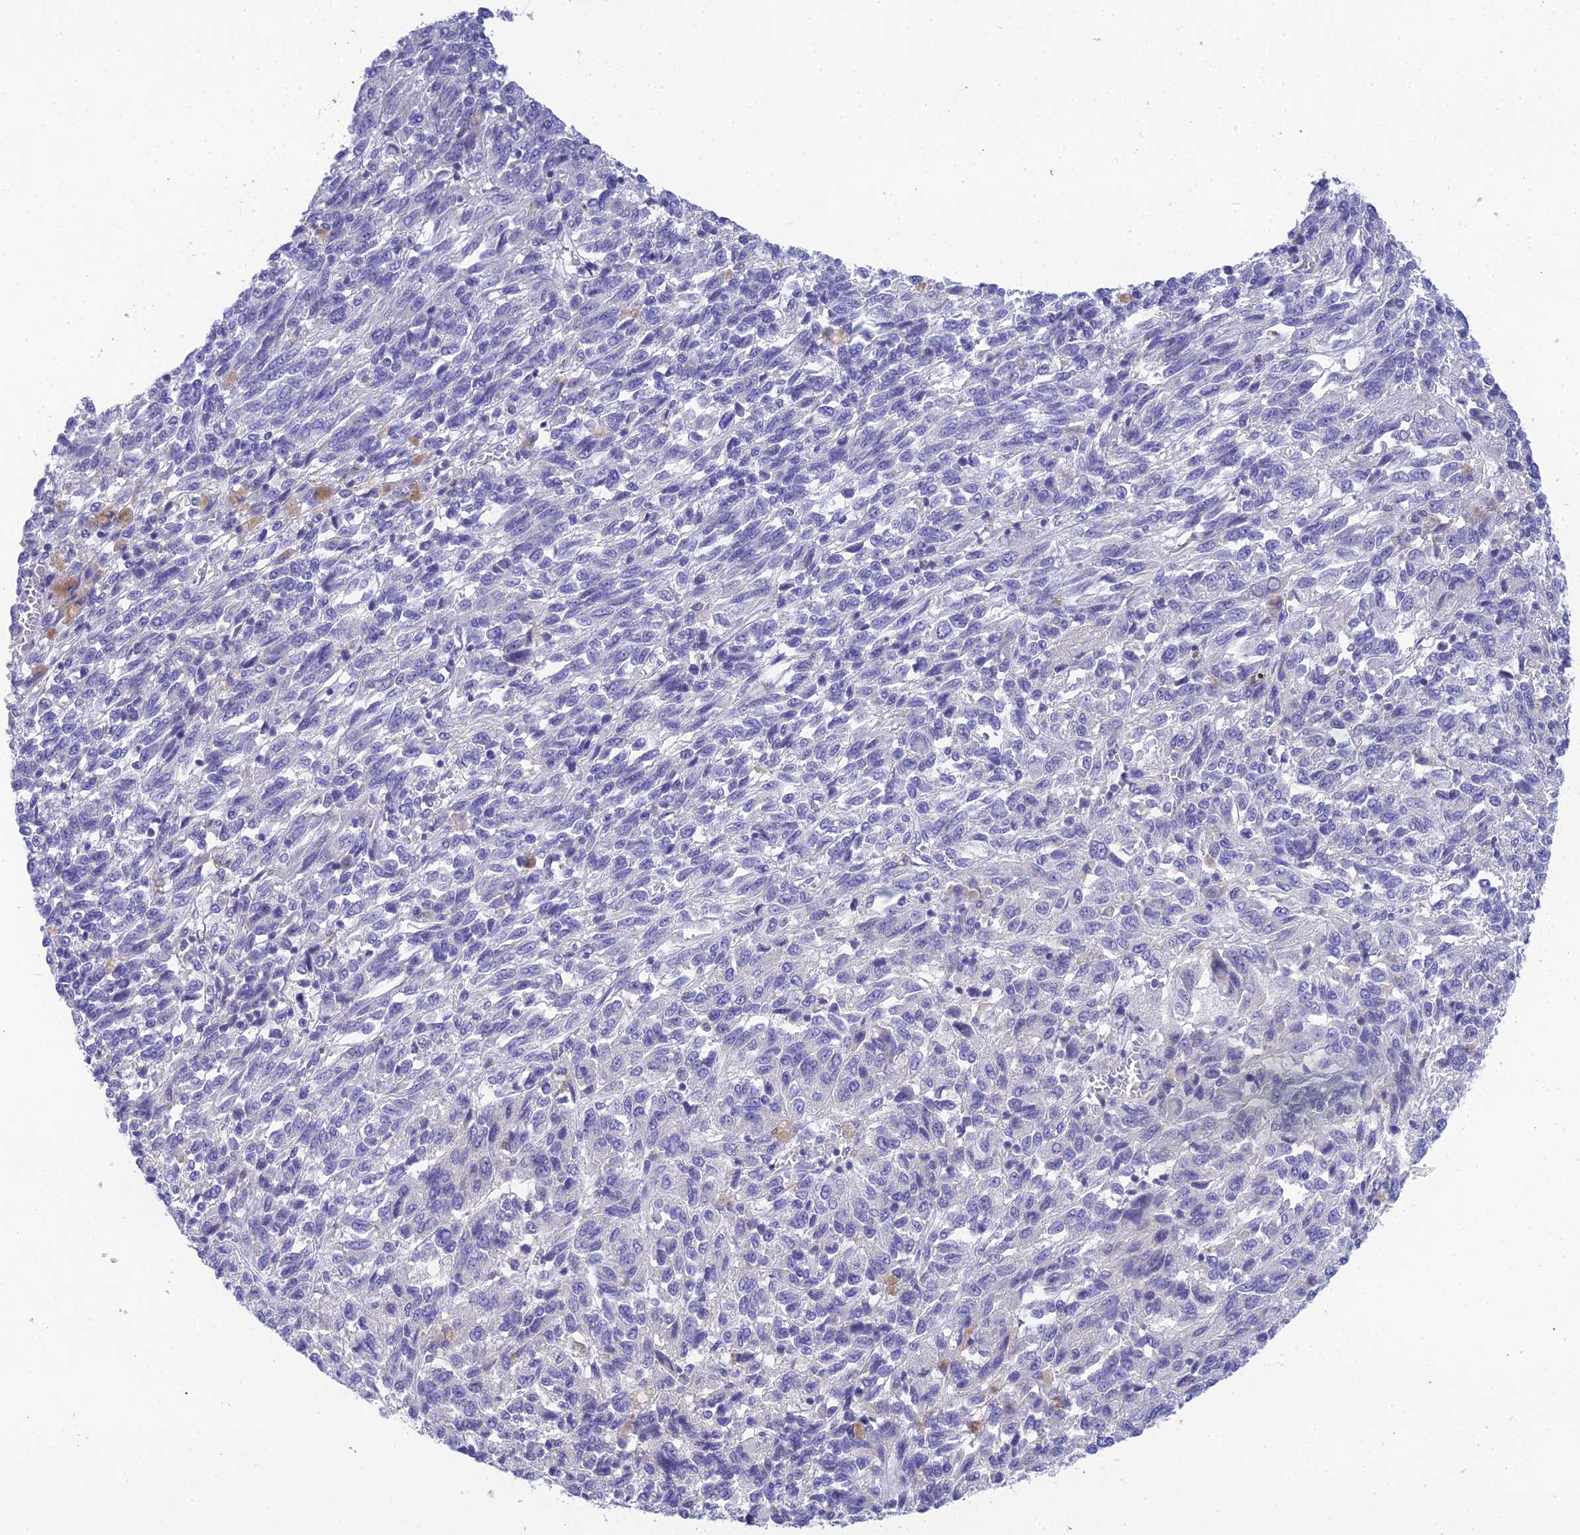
{"staining": {"intensity": "negative", "quantity": "none", "location": "none"}, "tissue": "melanoma", "cell_type": "Tumor cells", "image_type": "cancer", "snomed": [{"axis": "morphology", "description": "Malignant melanoma, Metastatic site"}, {"axis": "topography", "description": "Lung"}], "caption": "Protein analysis of malignant melanoma (metastatic site) reveals no significant expression in tumor cells. (DAB IHC with hematoxylin counter stain).", "gene": "KIAA0408", "patient": {"sex": "male", "age": 64}}